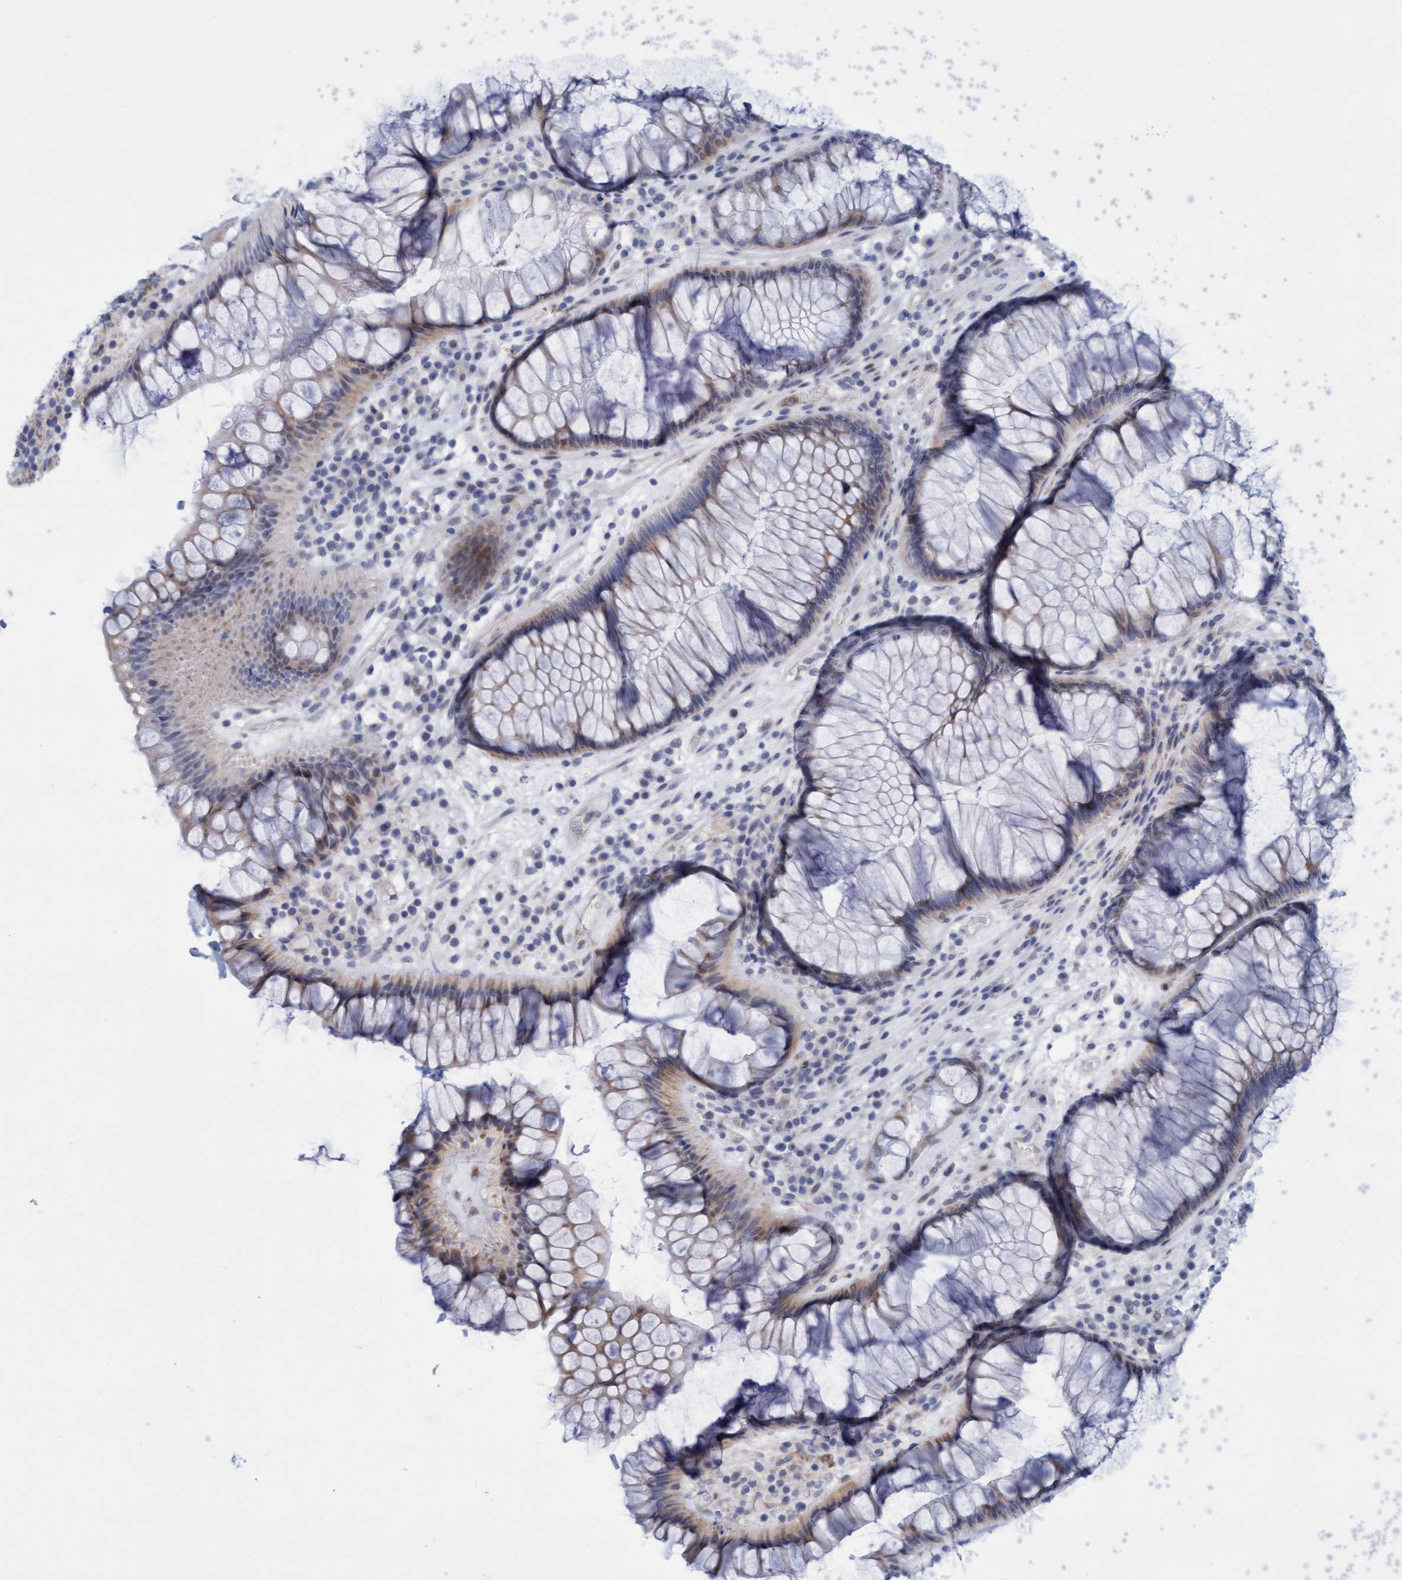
{"staining": {"intensity": "weak", "quantity": "<25%", "location": "cytoplasmic/membranous"}, "tissue": "rectum", "cell_type": "Glandular cells", "image_type": "normal", "snomed": [{"axis": "morphology", "description": "Normal tissue, NOS"}, {"axis": "topography", "description": "Rectum"}], "caption": "Rectum stained for a protein using immunohistochemistry reveals no positivity glandular cells.", "gene": "SLC28A3", "patient": {"sex": "male", "age": 51}}